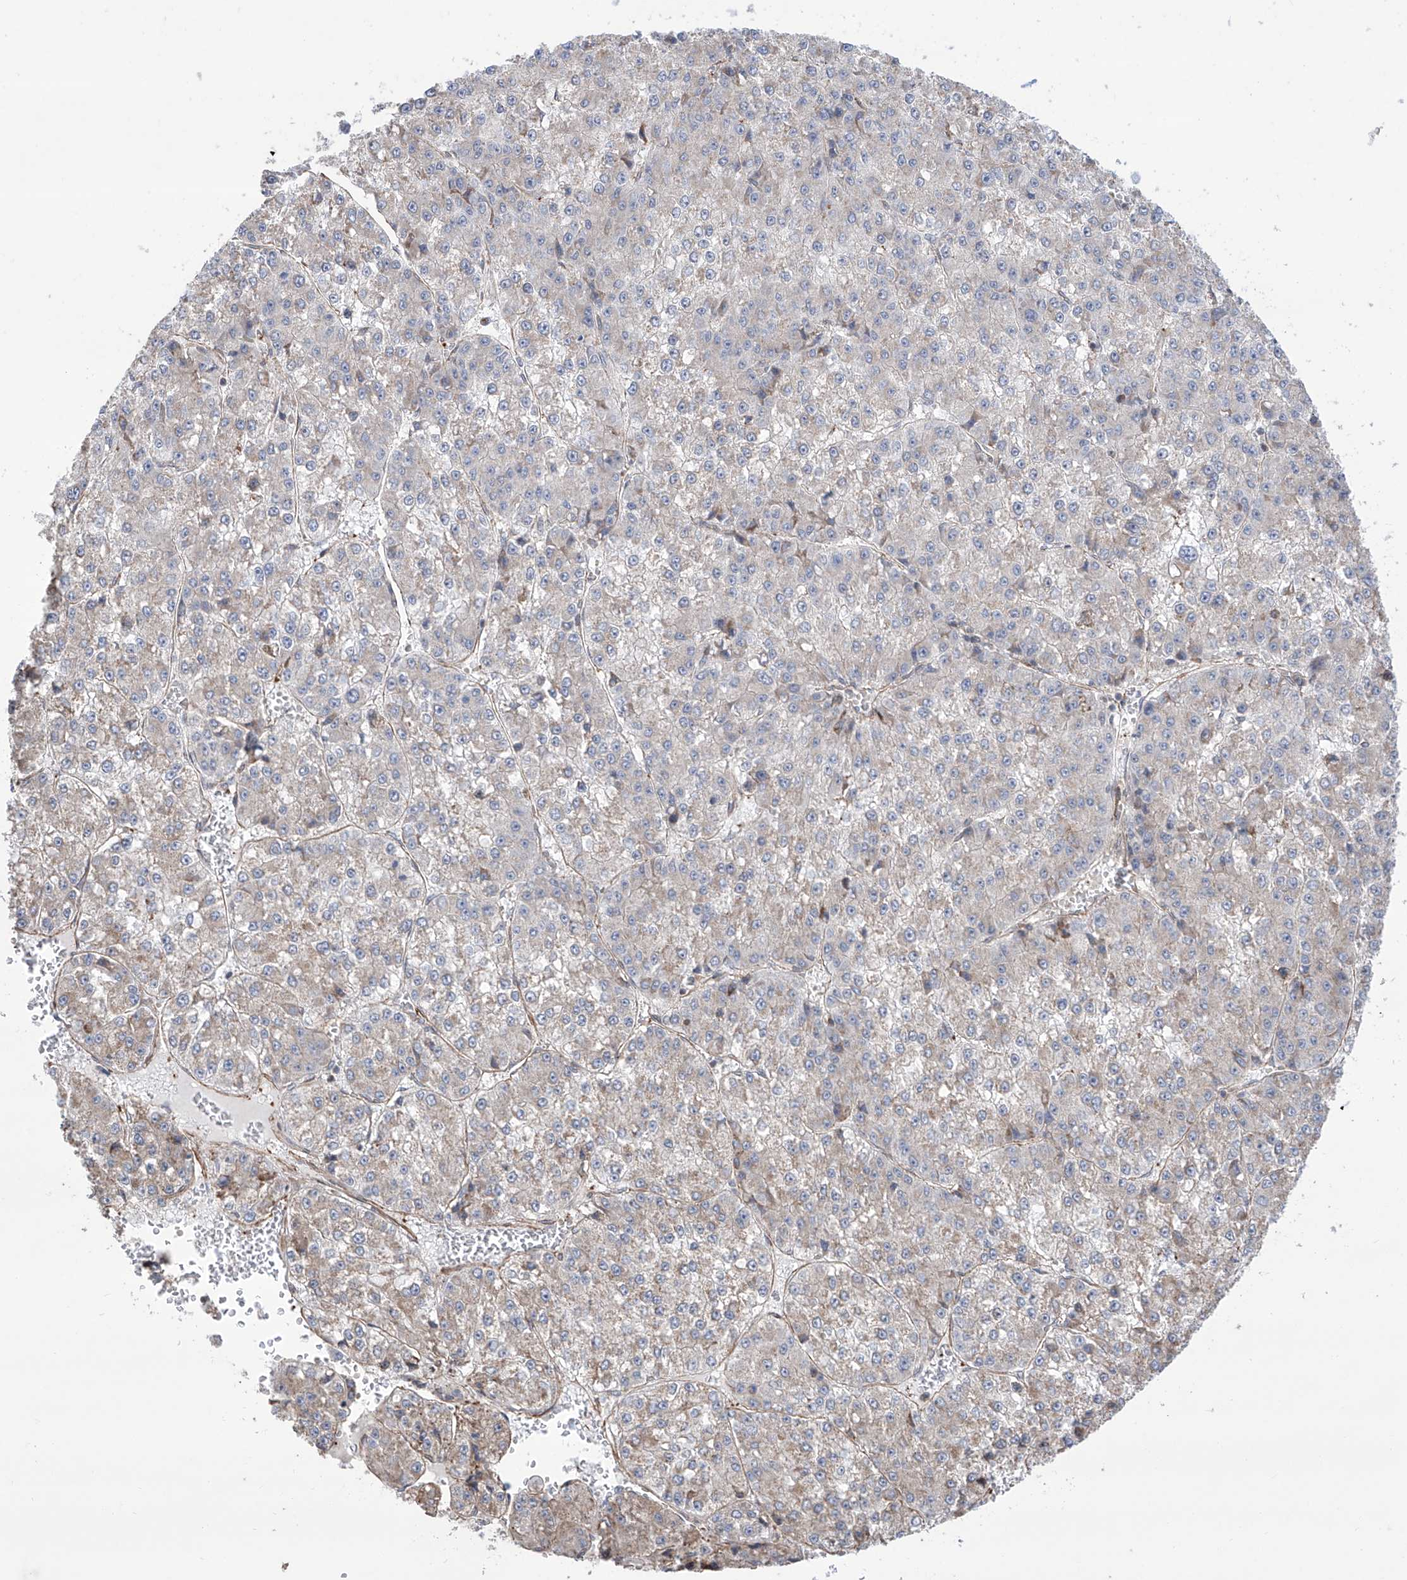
{"staining": {"intensity": "negative", "quantity": "none", "location": "none"}, "tissue": "liver cancer", "cell_type": "Tumor cells", "image_type": "cancer", "snomed": [{"axis": "morphology", "description": "Carcinoma, Hepatocellular, NOS"}, {"axis": "topography", "description": "Liver"}], "caption": "This is an immunohistochemistry image of hepatocellular carcinoma (liver). There is no staining in tumor cells.", "gene": "APAF1", "patient": {"sex": "female", "age": 73}}